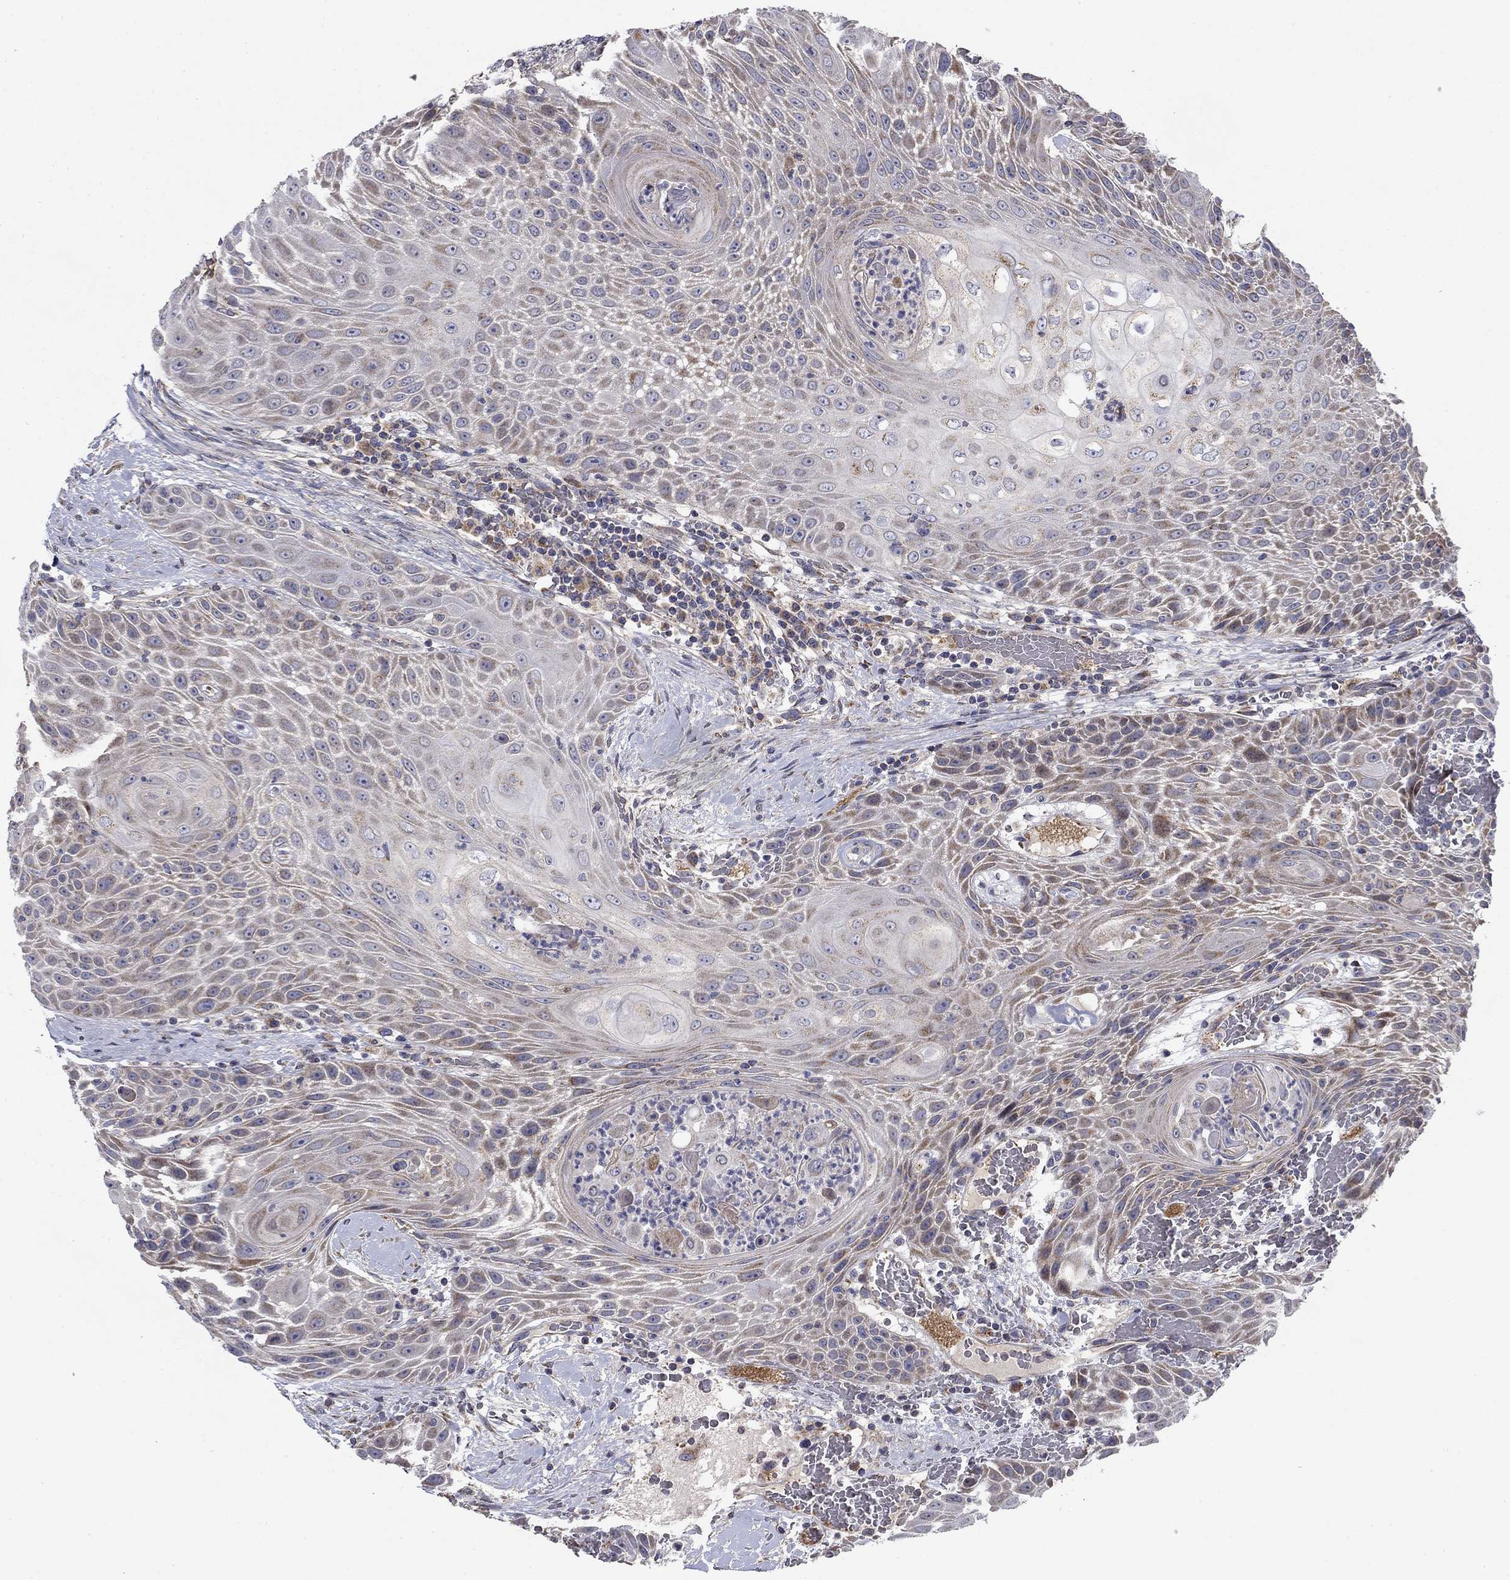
{"staining": {"intensity": "weak", "quantity": "25%-75%", "location": "cytoplasmic/membranous"}, "tissue": "head and neck cancer", "cell_type": "Tumor cells", "image_type": "cancer", "snomed": [{"axis": "morphology", "description": "Squamous cell carcinoma, NOS"}, {"axis": "topography", "description": "Head-Neck"}], "caption": "About 25%-75% of tumor cells in human squamous cell carcinoma (head and neck) display weak cytoplasmic/membranous protein positivity as visualized by brown immunohistochemical staining.", "gene": "MMAA", "patient": {"sex": "male", "age": 69}}